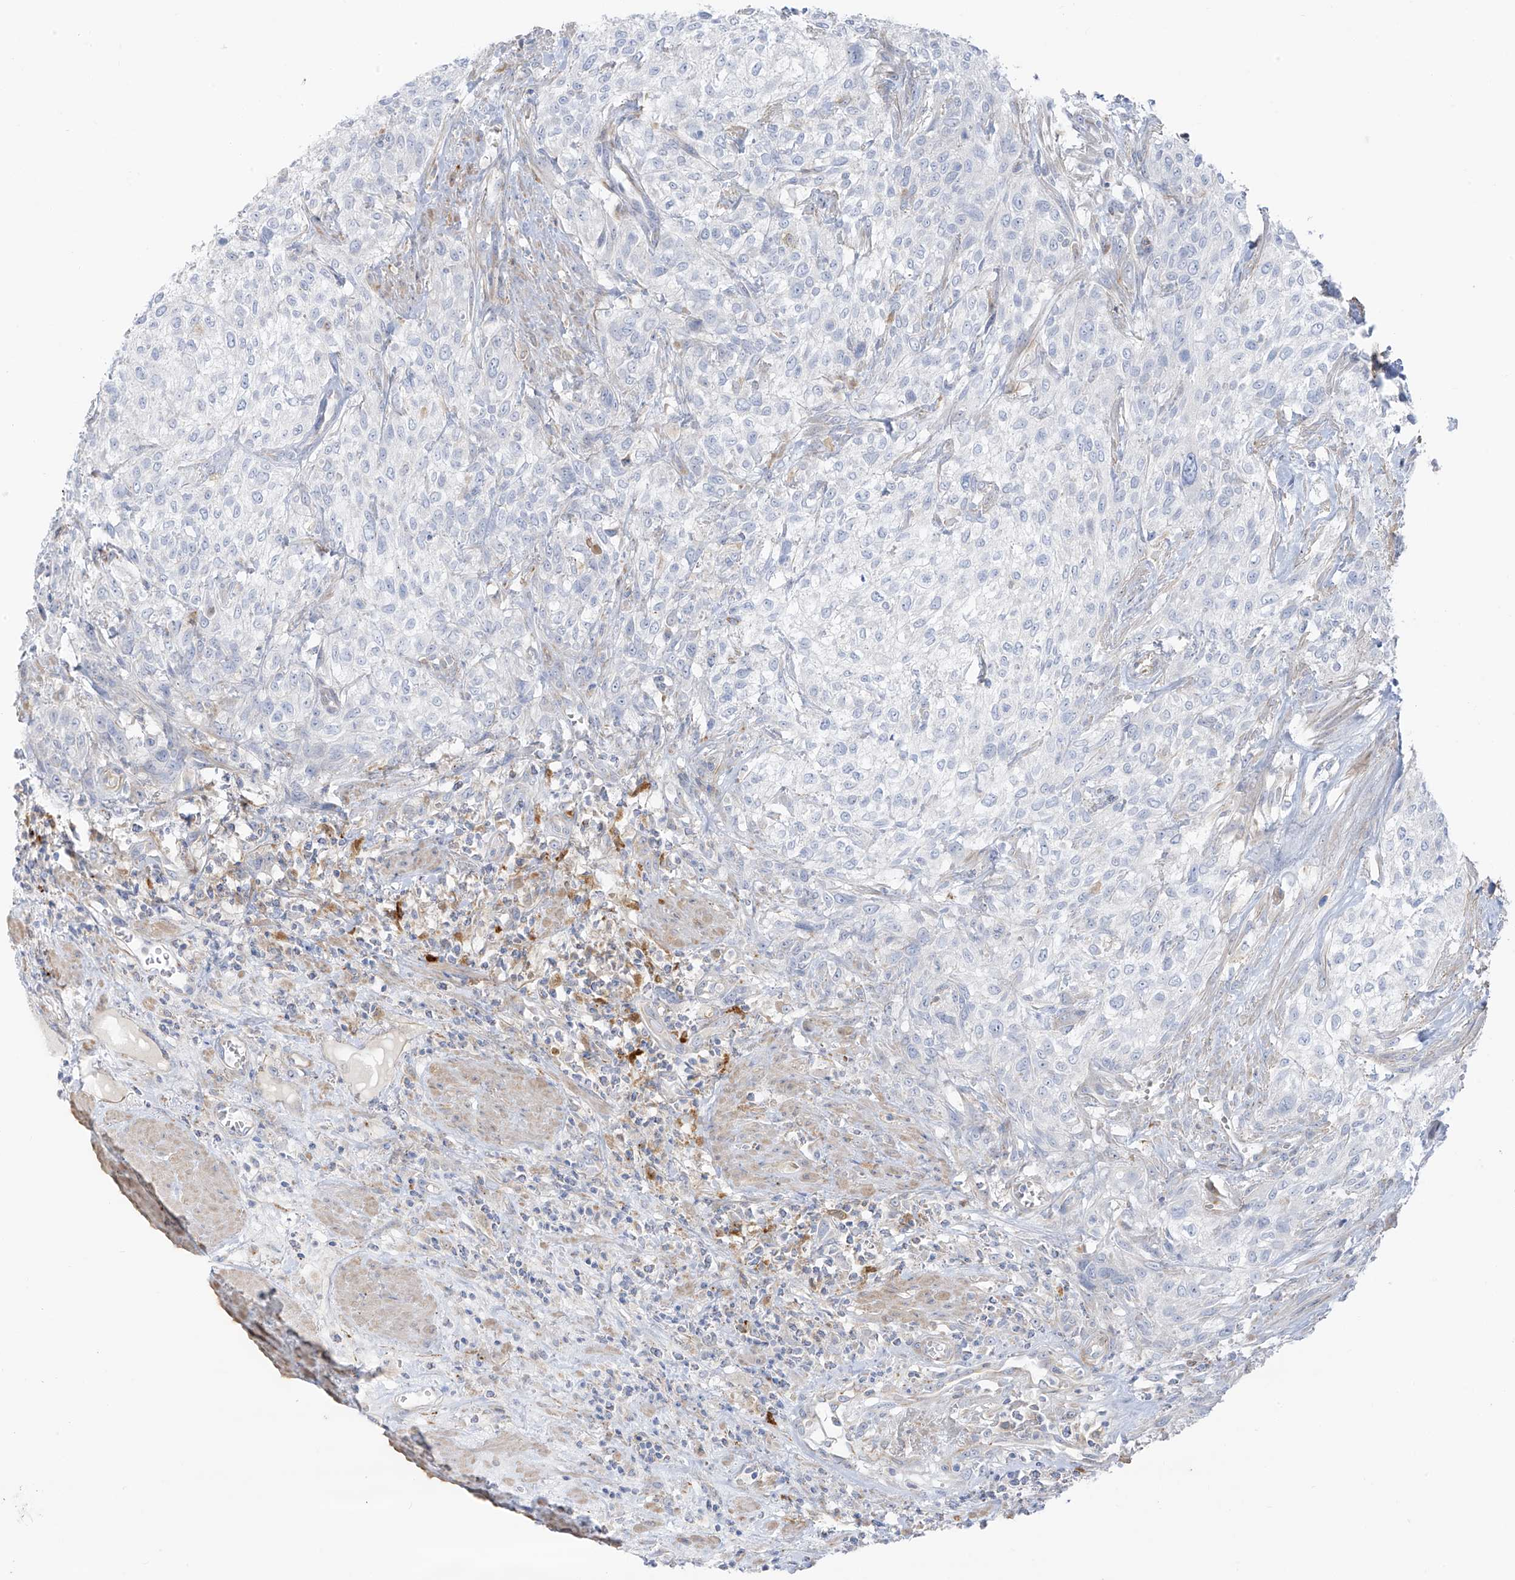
{"staining": {"intensity": "negative", "quantity": "none", "location": "none"}, "tissue": "urothelial cancer", "cell_type": "Tumor cells", "image_type": "cancer", "snomed": [{"axis": "morphology", "description": "Urothelial carcinoma, High grade"}, {"axis": "topography", "description": "Urinary bladder"}], "caption": "IHC photomicrograph of neoplastic tissue: human urothelial carcinoma (high-grade) stained with DAB (3,3'-diaminobenzidine) displays no significant protein expression in tumor cells.", "gene": "TAL2", "patient": {"sex": "male", "age": 35}}